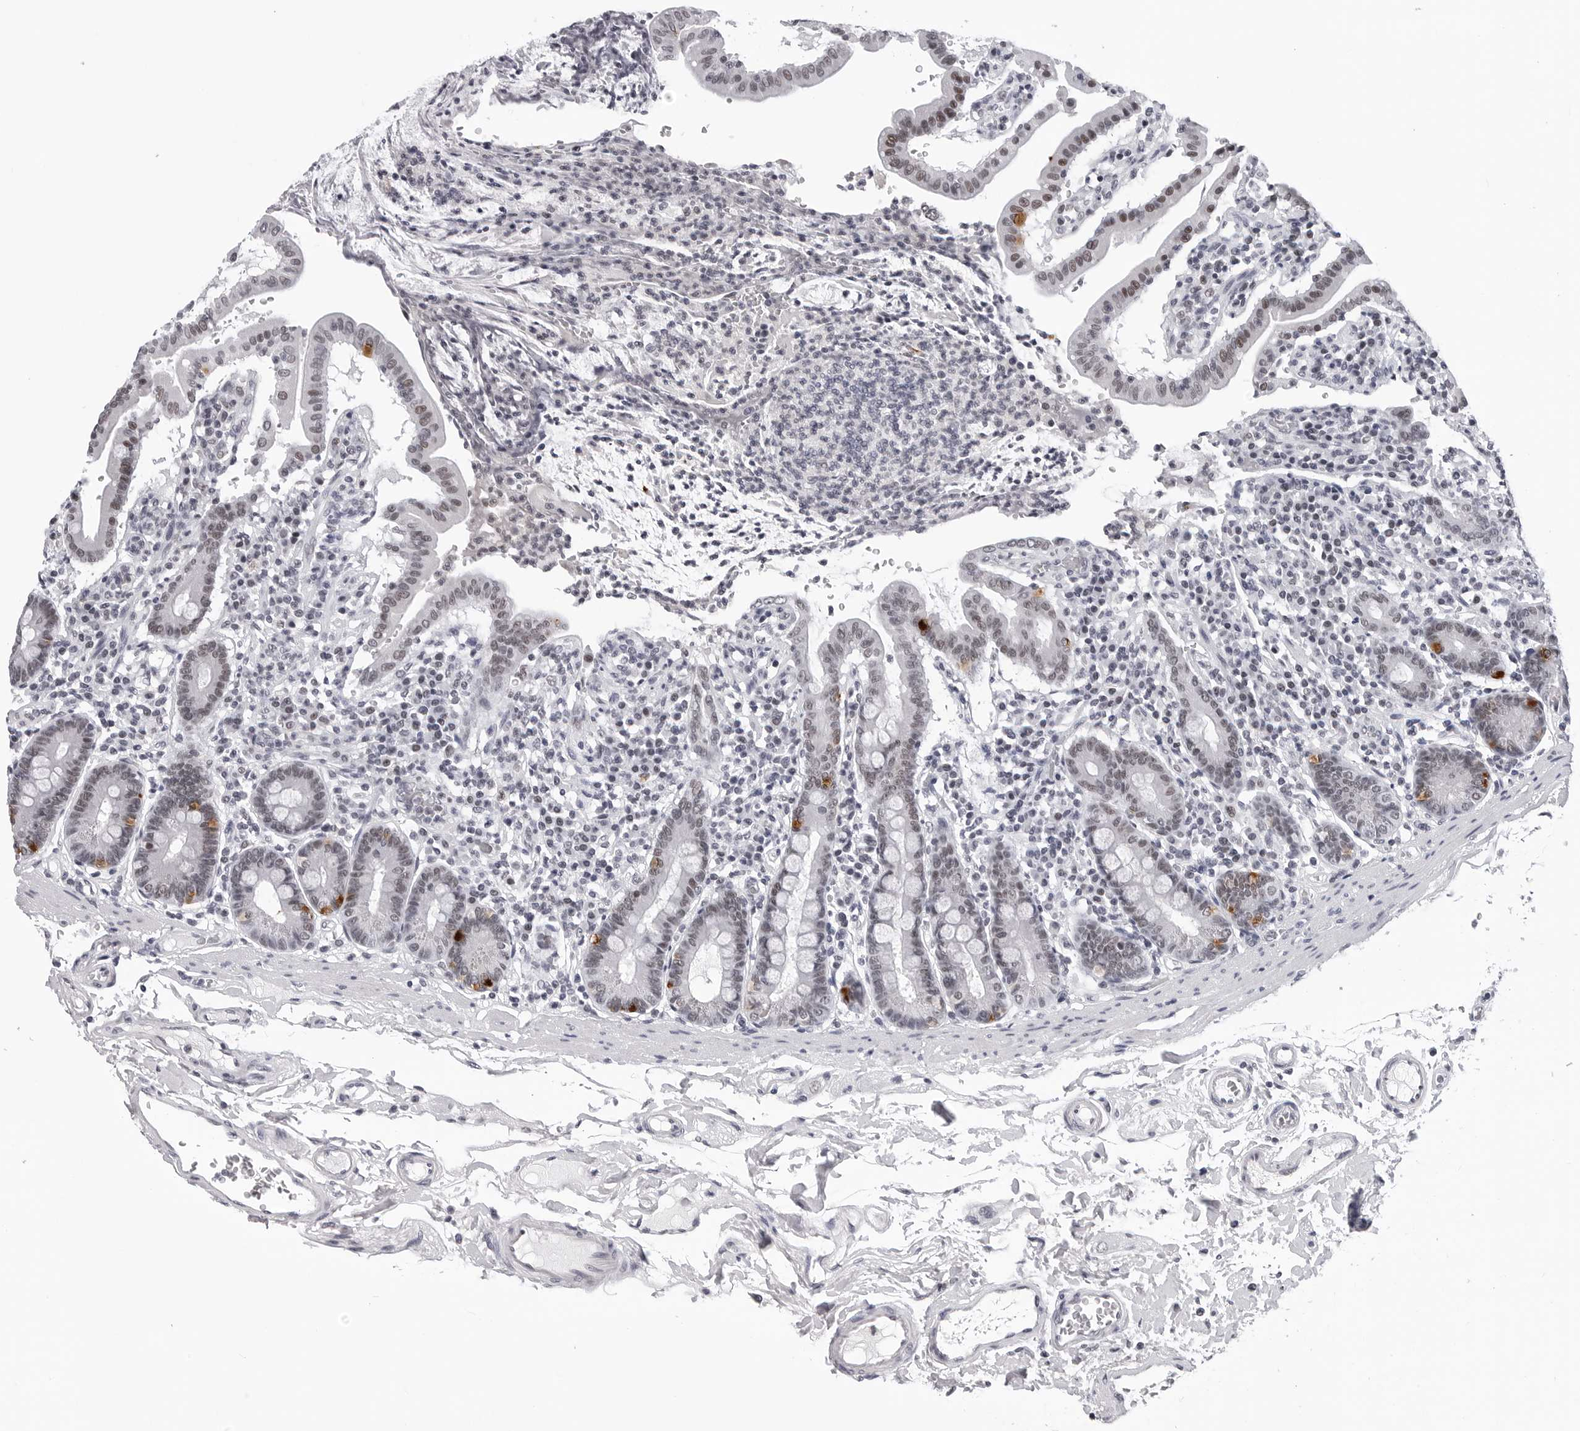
{"staining": {"intensity": "moderate", "quantity": "25%-75%", "location": "cytoplasmic/membranous,nuclear"}, "tissue": "duodenum", "cell_type": "Glandular cells", "image_type": "normal", "snomed": [{"axis": "morphology", "description": "Normal tissue, NOS"}, {"axis": "morphology", "description": "Adenocarcinoma, NOS"}, {"axis": "topography", "description": "Pancreas"}, {"axis": "topography", "description": "Duodenum"}], "caption": "Normal duodenum exhibits moderate cytoplasmic/membranous,nuclear expression in approximately 25%-75% of glandular cells, visualized by immunohistochemistry. Using DAB (3,3'-diaminobenzidine) (brown) and hematoxylin (blue) stains, captured at high magnification using brightfield microscopy.", "gene": "SF3B4", "patient": {"sex": "male", "age": 50}}